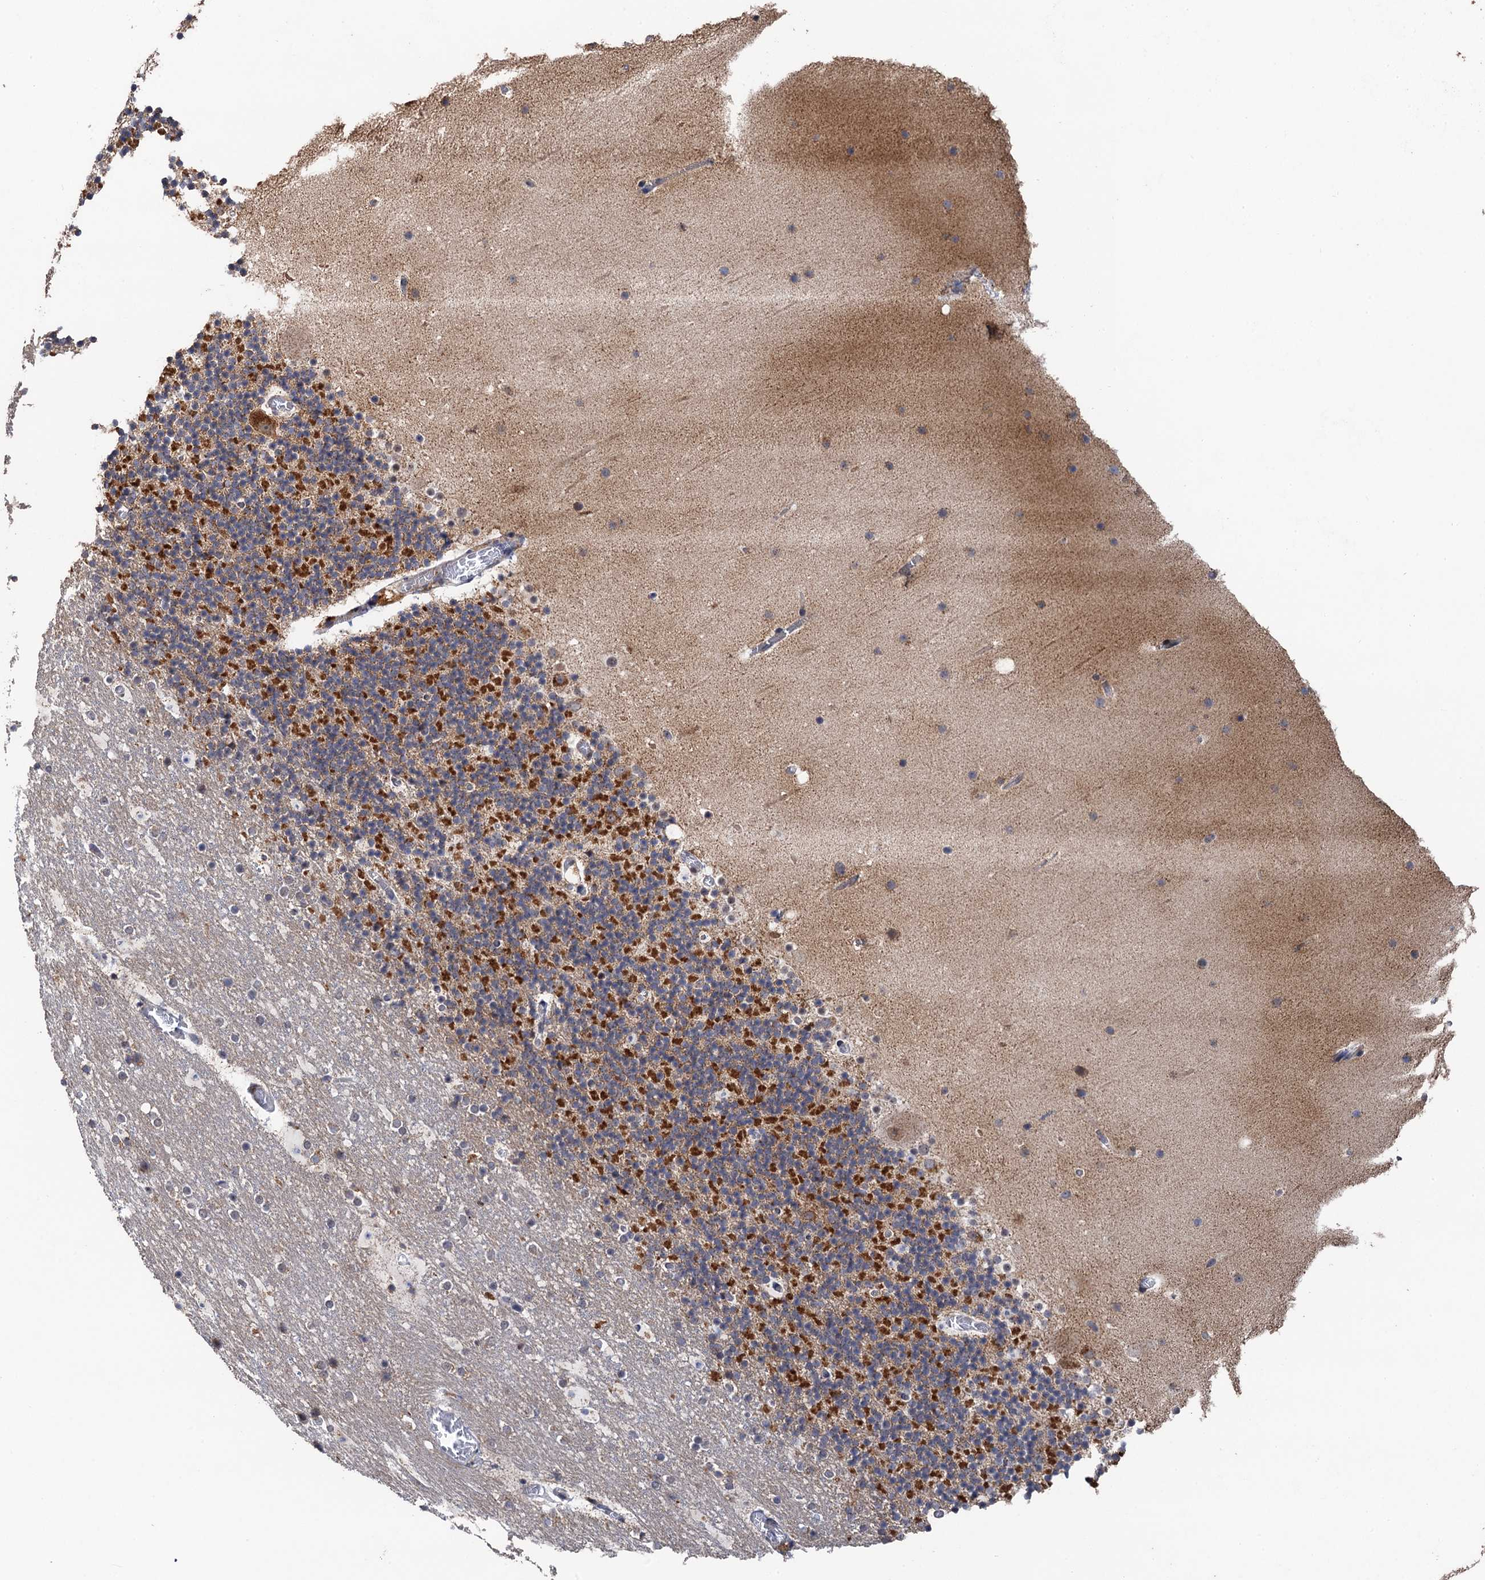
{"staining": {"intensity": "moderate", "quantity": "25%-75%", "location": "cytoplasmic/membranous,nuclear"}, "tissue": "cerebellum", "cell_type": "Cells in granular layer", "image_type": "normal", "snomed": [{"axis": "morphology", "description": "Normal tissue, NOS"}, {"axis": "topography", "description": "Cerebellum"}], "caption": "Immunohistochemistry (IHC) staining of benign cerebellum, which reveals medium levels of moderate cytoplasmic/membranous,nuclear positivity in approximately 25%-75% of cells in granular layer indicating moderate cytoplasmic/membranous,nuclear protein staining. The staining was performed using DAB (3,3'-diaminobenzidine) (brown) for protein detection and nuclei were counterstained in hematoxylin (blue).", "gene": "BMERB1", "patient": {"sex": "male", "age": 57}}